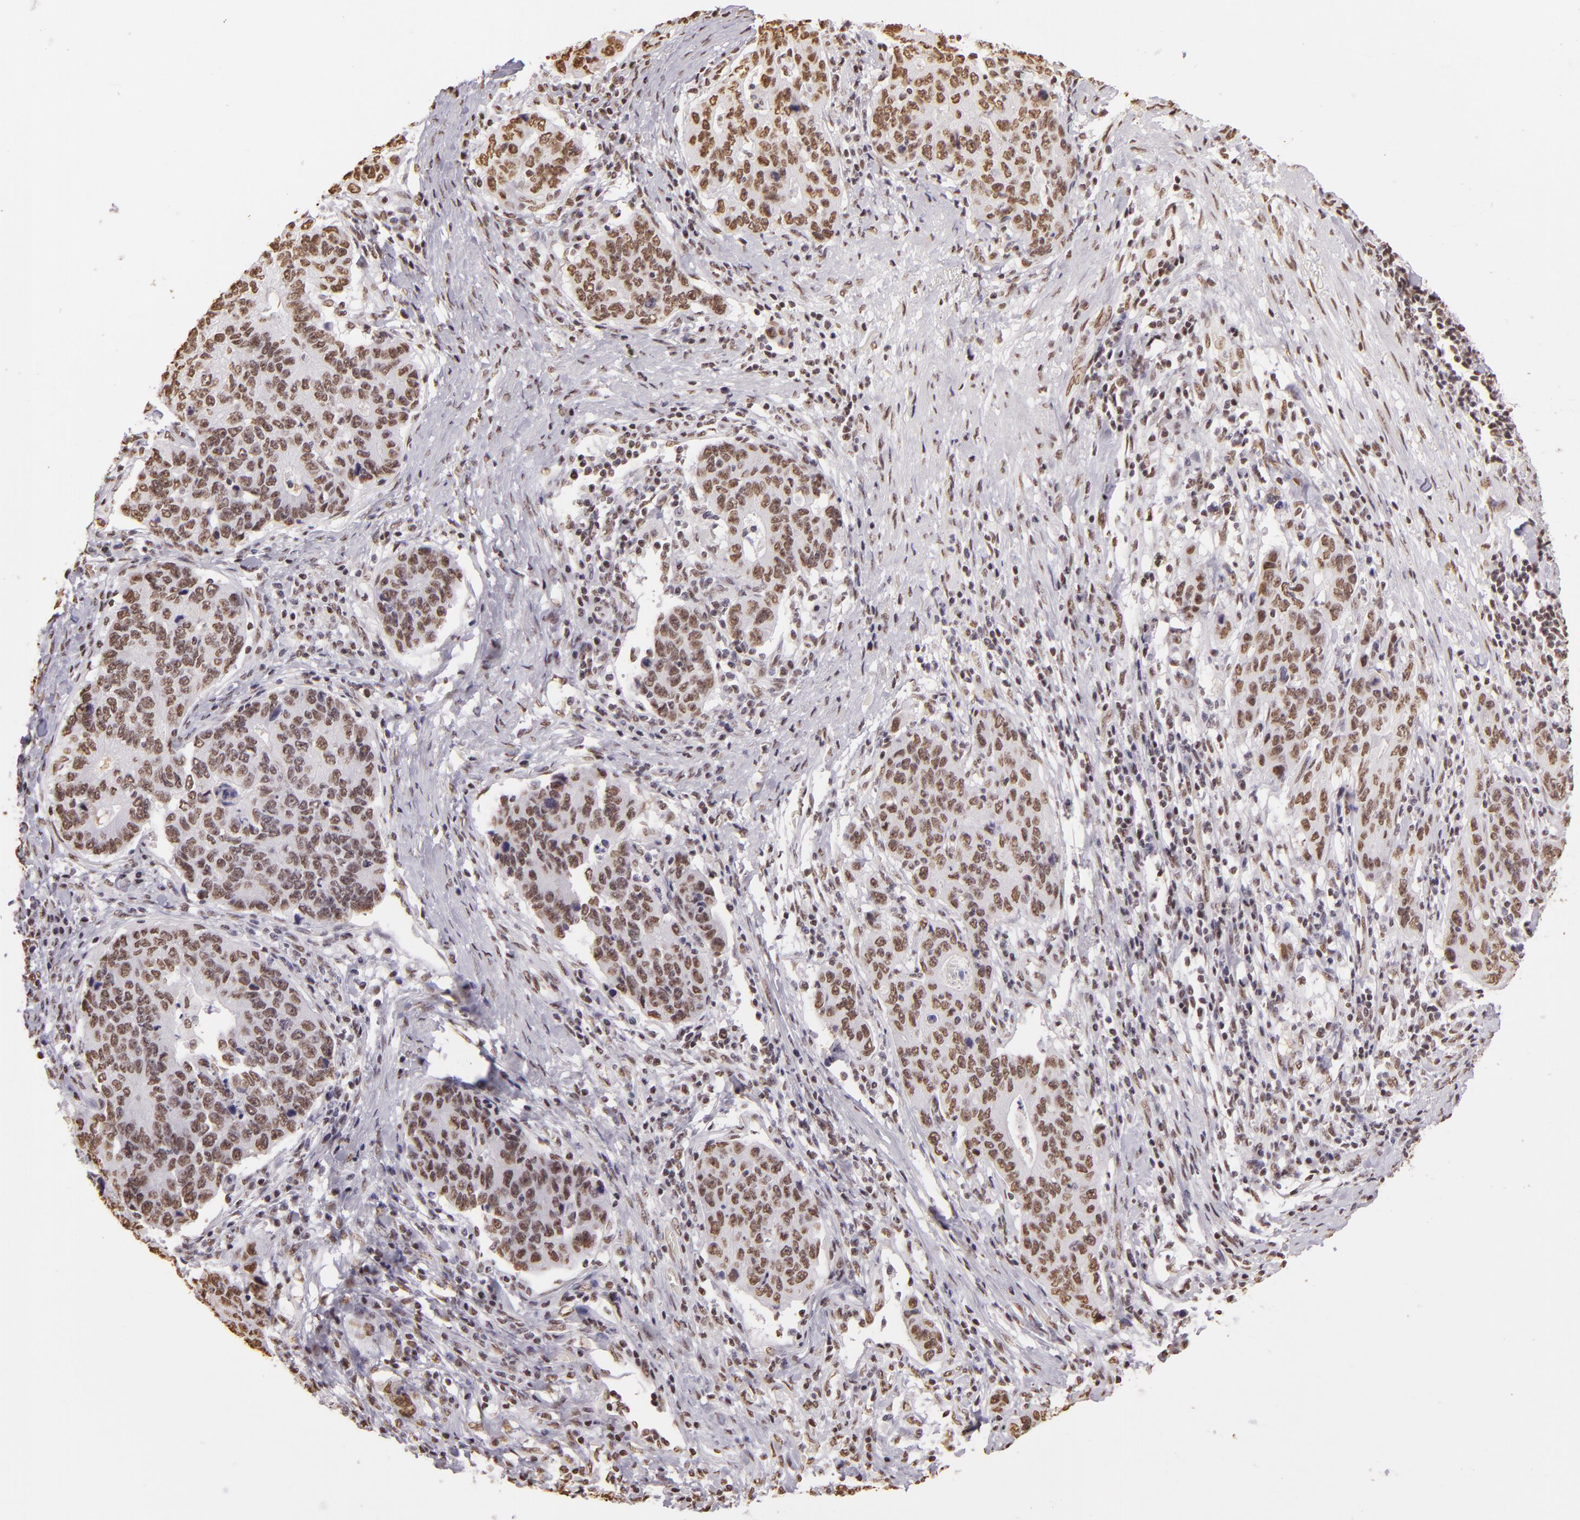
{"staining": {"intensity": "weak", "quantity": ">75%", "location": "nuclear"}, "tissue": "stomach cancer", "cell_type": "Tumor cells", "image_type": "cancer", "snomed": [{"axis": "morphology", "description": "Adenocarcinoma, NOS"}, {"axis": "topography", "description": "Esophagus"}, {"axis": "topography", "description": "Stomach"}], "caption": "There is low levels of weak nuclear expression in tumor cells of stomach cancer (adenocarcinoma), as demonstrated by immunohistochemical staining (brown color).", "gene": "PAPOLA", "patient": {"sex": "male", "age": 74}}